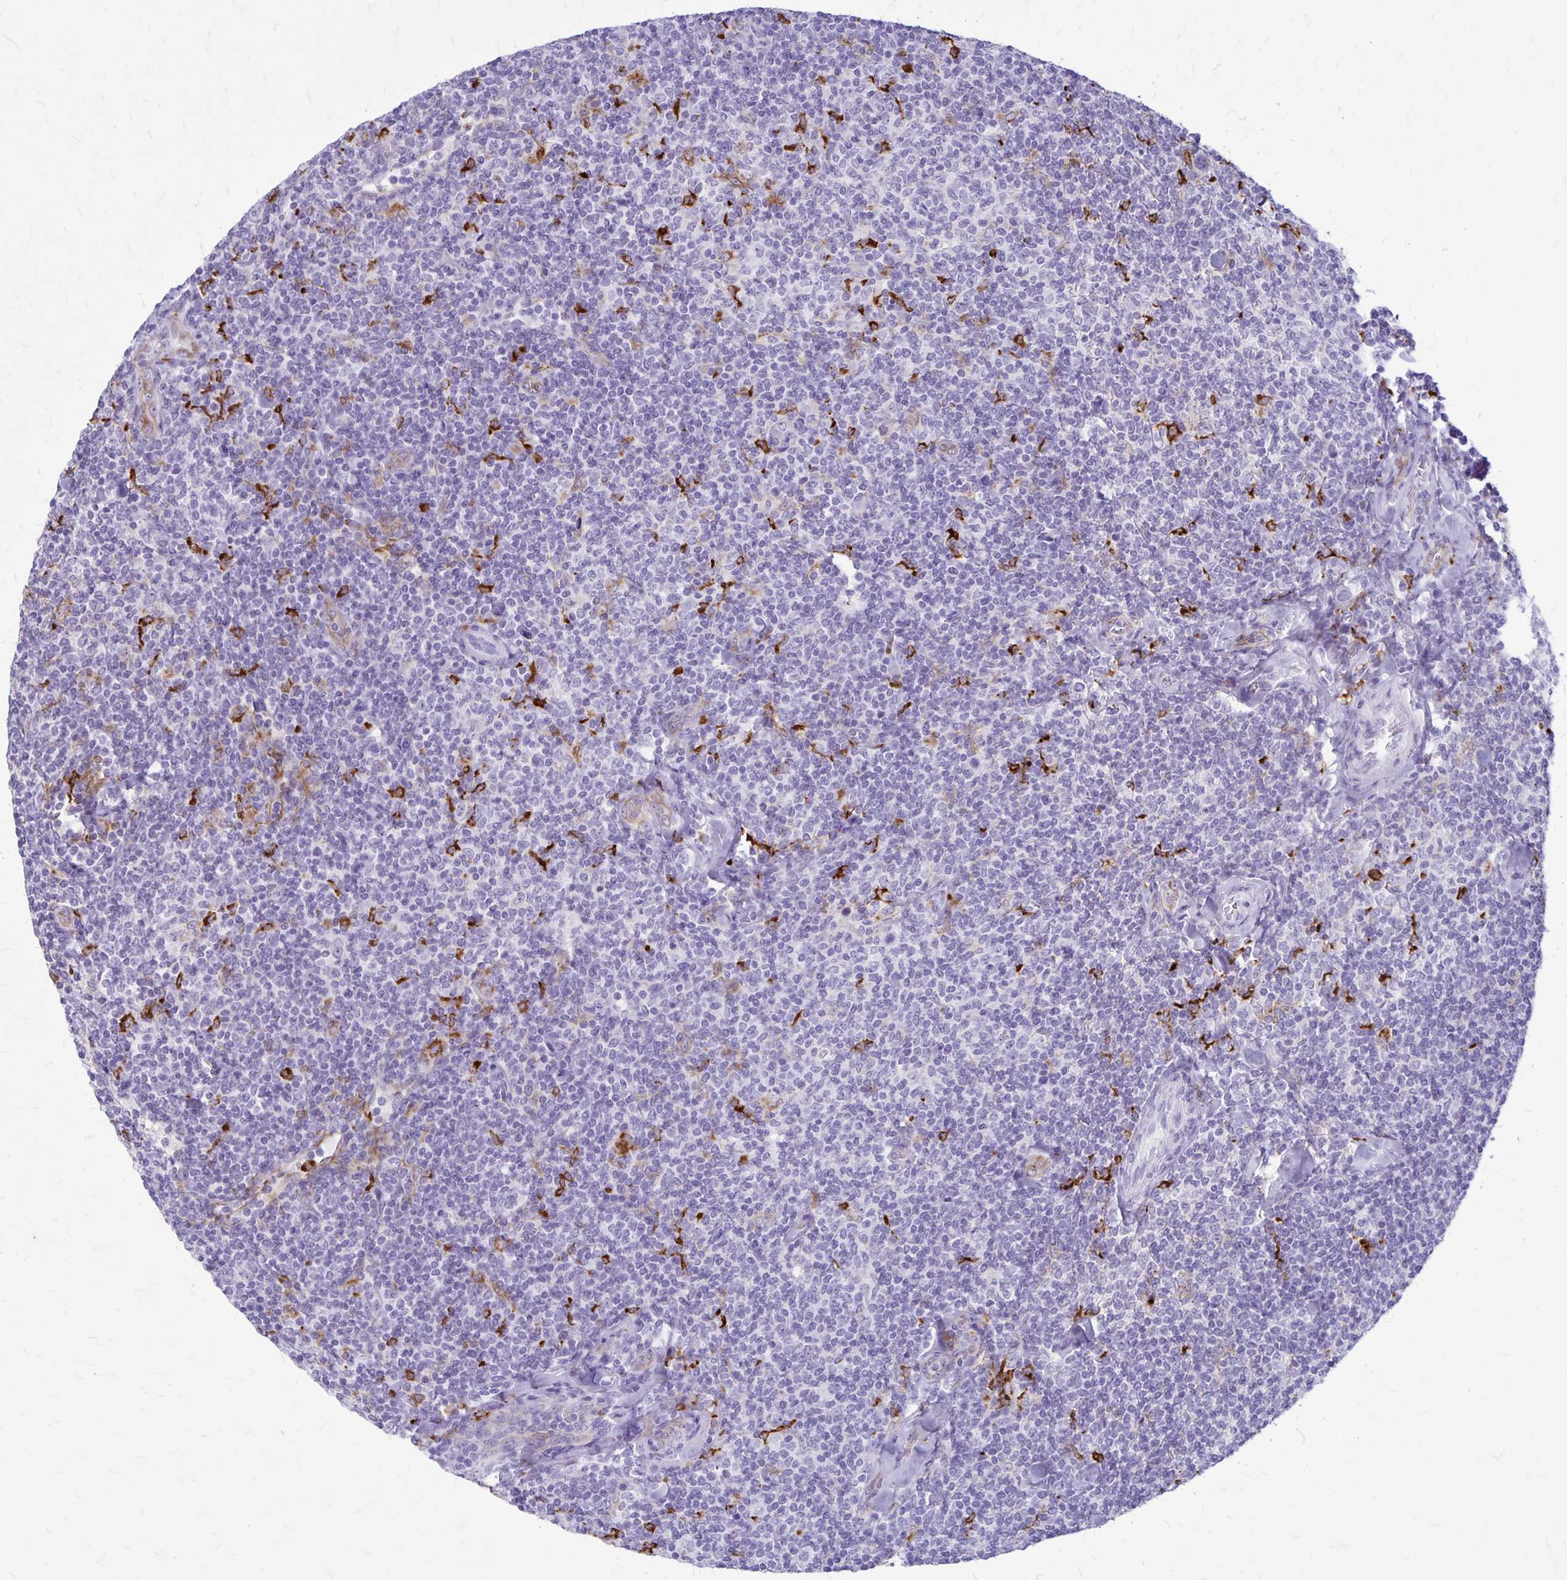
{"staining": {"intensity": "negative", "quantity": "none", "location": "none"}, "tissue": "lymphoma", "cell_type": "Tumor cells", "image_type": "cancer", "snomed": [{"axis": "morphology", "description": "Malignant lymphoma, non-Hodgkin's type, Low grade"}, {"axis": "topography", "description": "Lymph node"}], "caption": "The photomicrograph displays no significant expression in tumor cells of lymphoma.", "gene": "RTN1", "patient": {"sex": "female", "age": 56}}